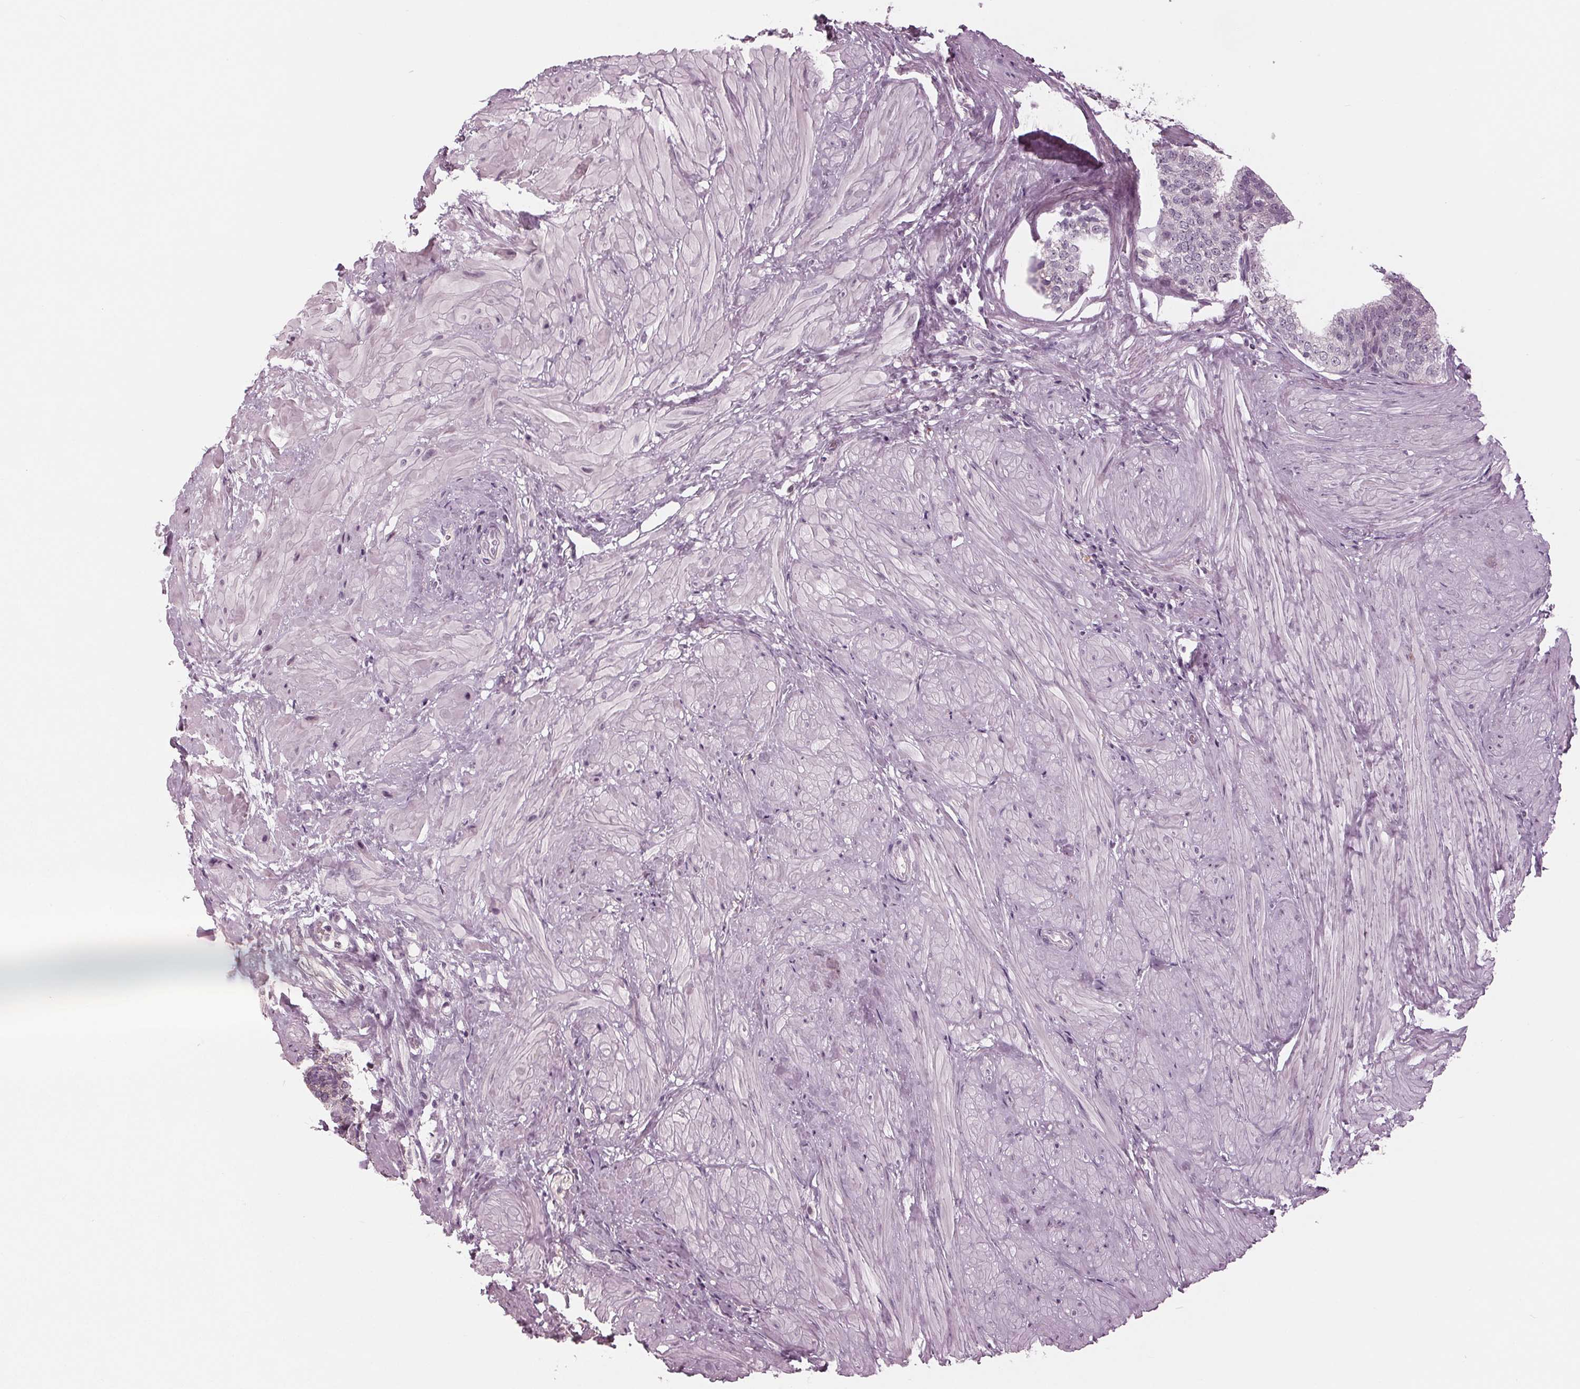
{"staining": {"intensity": "negative", "quantity": "none", "location": "none"}, "tissue": "prostate", "cell_type": "Glandular cells", "image_type": "normal", "snomed": [{"axis": "morphology", "description": "Normal tissue, NOS"}, {"axis": "topography", "description": "Prostate"}, {"axis": "topography", "description": "Peripheral nerve tissue"}], "caption": "Immunohistochemical staining of unremarkable prostate displays no significant positivity in glandular cells. (Brightfield microscopy of DAB (3,3'-diaminobenzidine) immunohistochemistry at high magnification).", "gene": "ADPRHL1", "patient": {"sex": "male", "age": 55}}